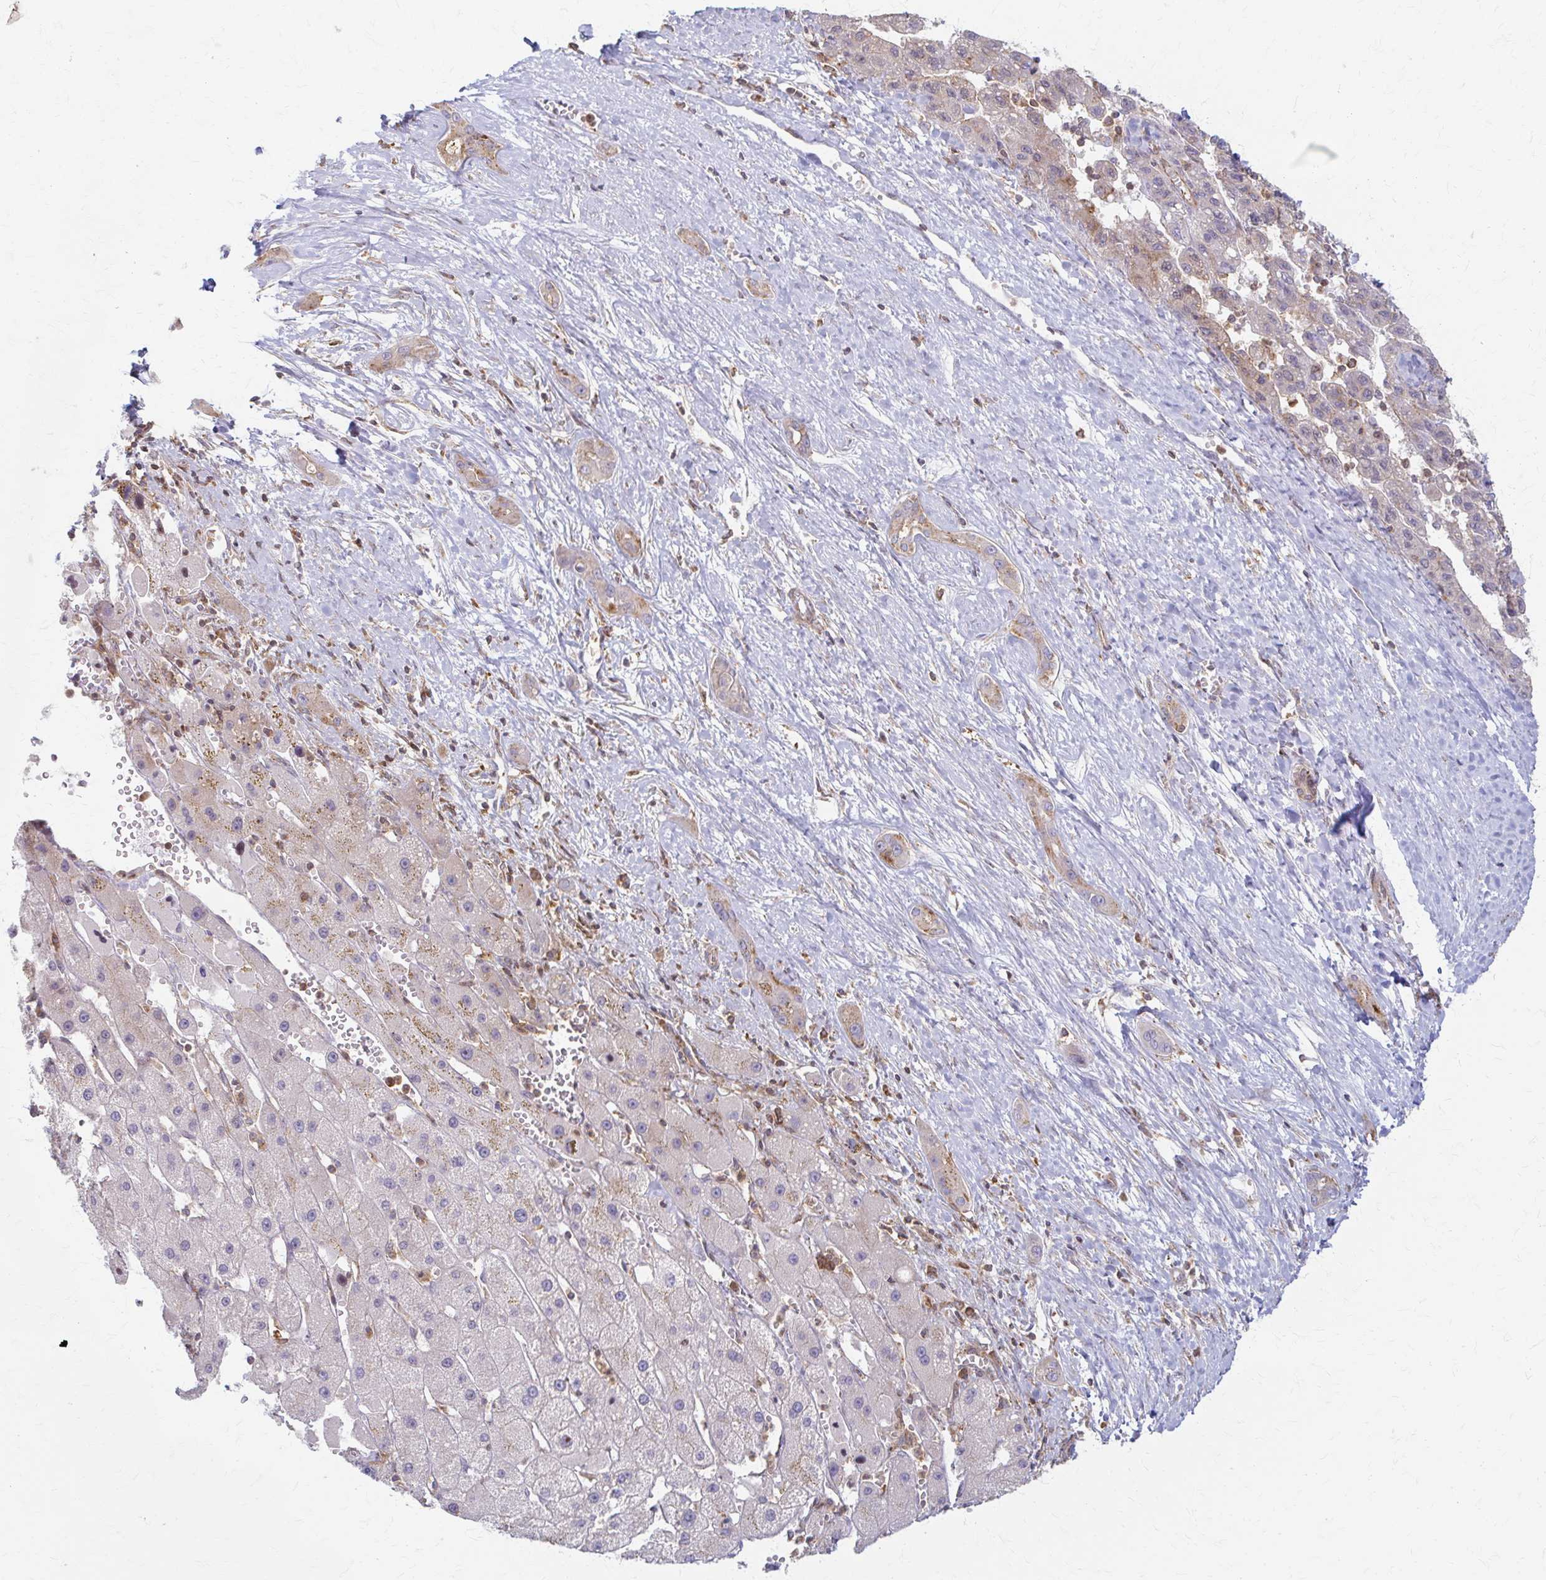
{"staining": {"intensity": "negative", "quantity": "none", "location": "none"}, "tissue": "liver cancer", "cell_type": "Tumor cells", "image_type": "cancer", "snomed": [{"axis": "morphology", "description": "Carcinoma, Hepatocellular, NOS"}, {"axis": "topography", "description": "Liver"}], "caption": "High magnification brightfield microscopy of liver hepatocellular carcinoma stained with DAB (brown) and counterstained with hematoxylin (blue): tumor cells show no significant staining.", "gene": "ARHGAP35", "patient": {"sex": "female", "age": 82}}